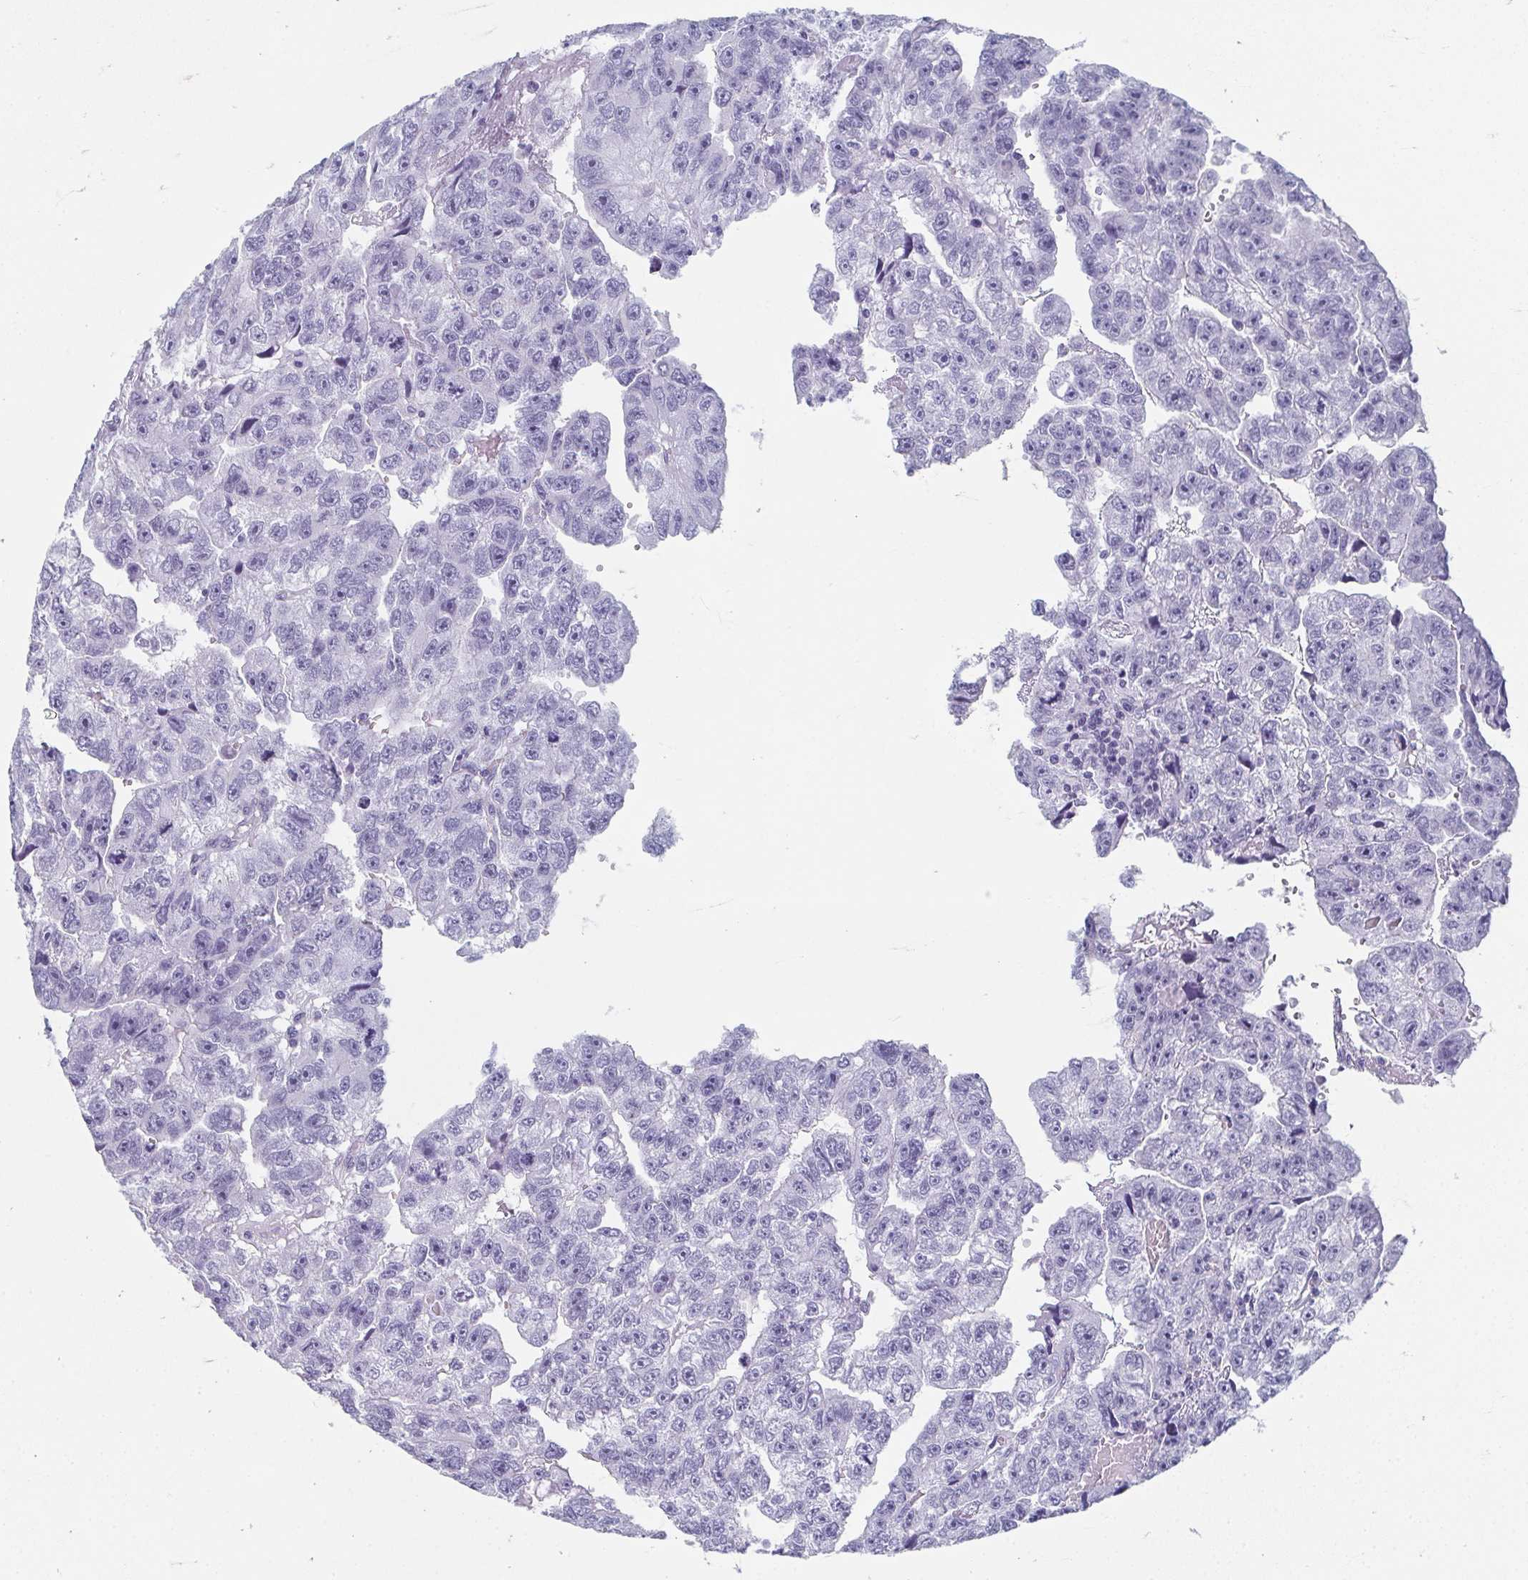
{"staining": {"intensity": "negative", "quantity": "none", "location": "none"}, "tissue": "testis cancer", "cell_type": "Tumor cells", "image_type": "cancer", "snomed": [{"axis": "morphology", "description": "Carcinoma, Embryonal, NOS"}, {"axis": "topography", "description": "Testis"}], "caption": "Tumor cells show no significant positivity in testis embryonal carcinoma.", "gene": "GHRL", "patient": {"sex": "male", "age": 20}}